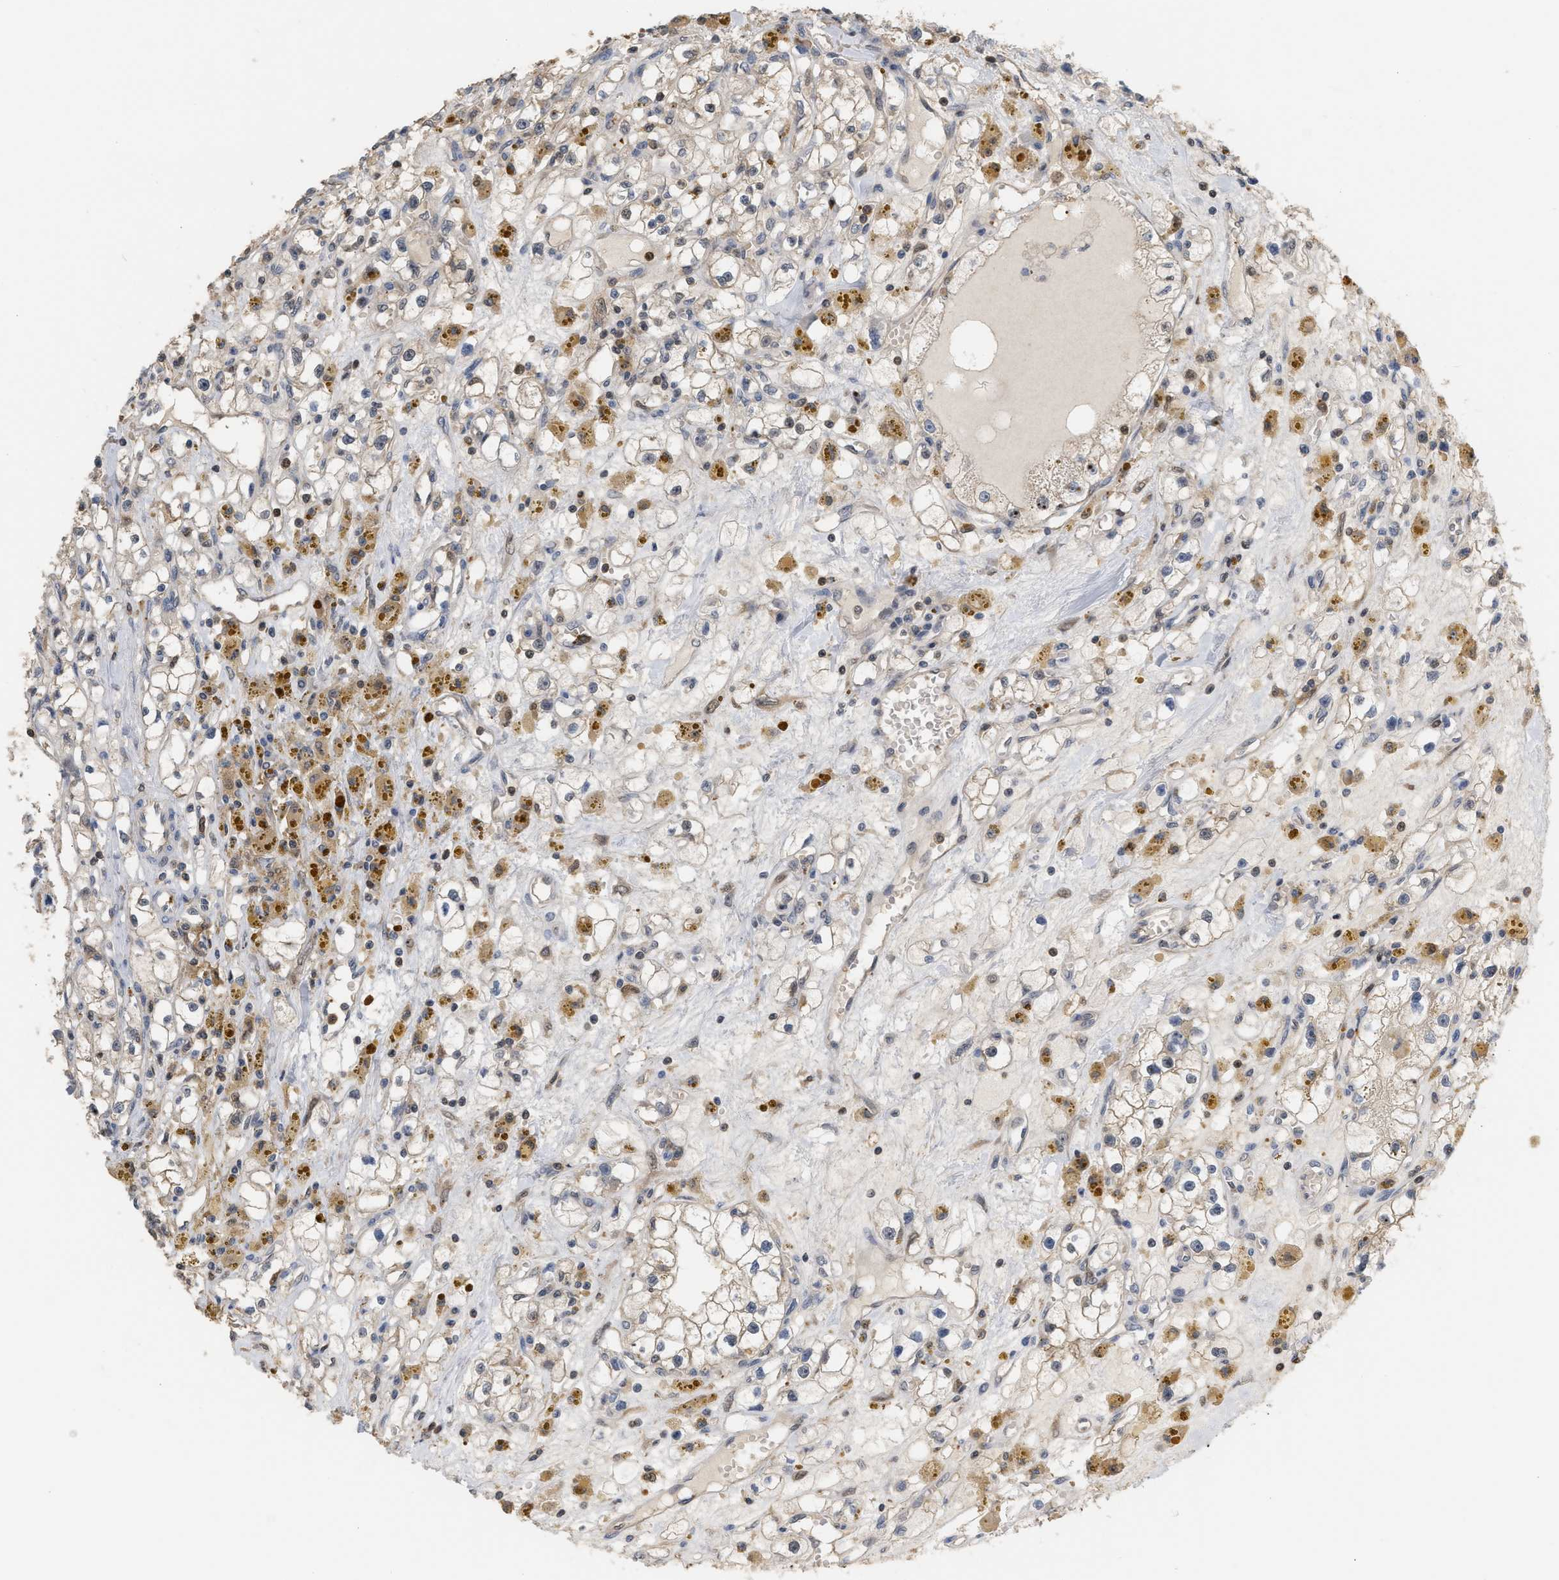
{"staining": {"intensity": "negative", "quantity": "none", "location": "none"}, "tissue": "renal cancer", "cell_type": "Tumor cells", "image_type": "cancer", "snomed": [{"axis": "morphology", "description": "Adenocarcinoma, NOS"}, {"axis": "topography", "description": "Kidney"}], "caption": "Immunohistochemistry (IHC) image of renal cancer (adenocarcinoma) stained for a protein (brown), which demonstrates no expression in tumor cells. (Brightfield microscopy of DAB immunohistochemistry at high magnification).", "gene": "MTPN", "patient": {"sex": "male", "age": 56}}